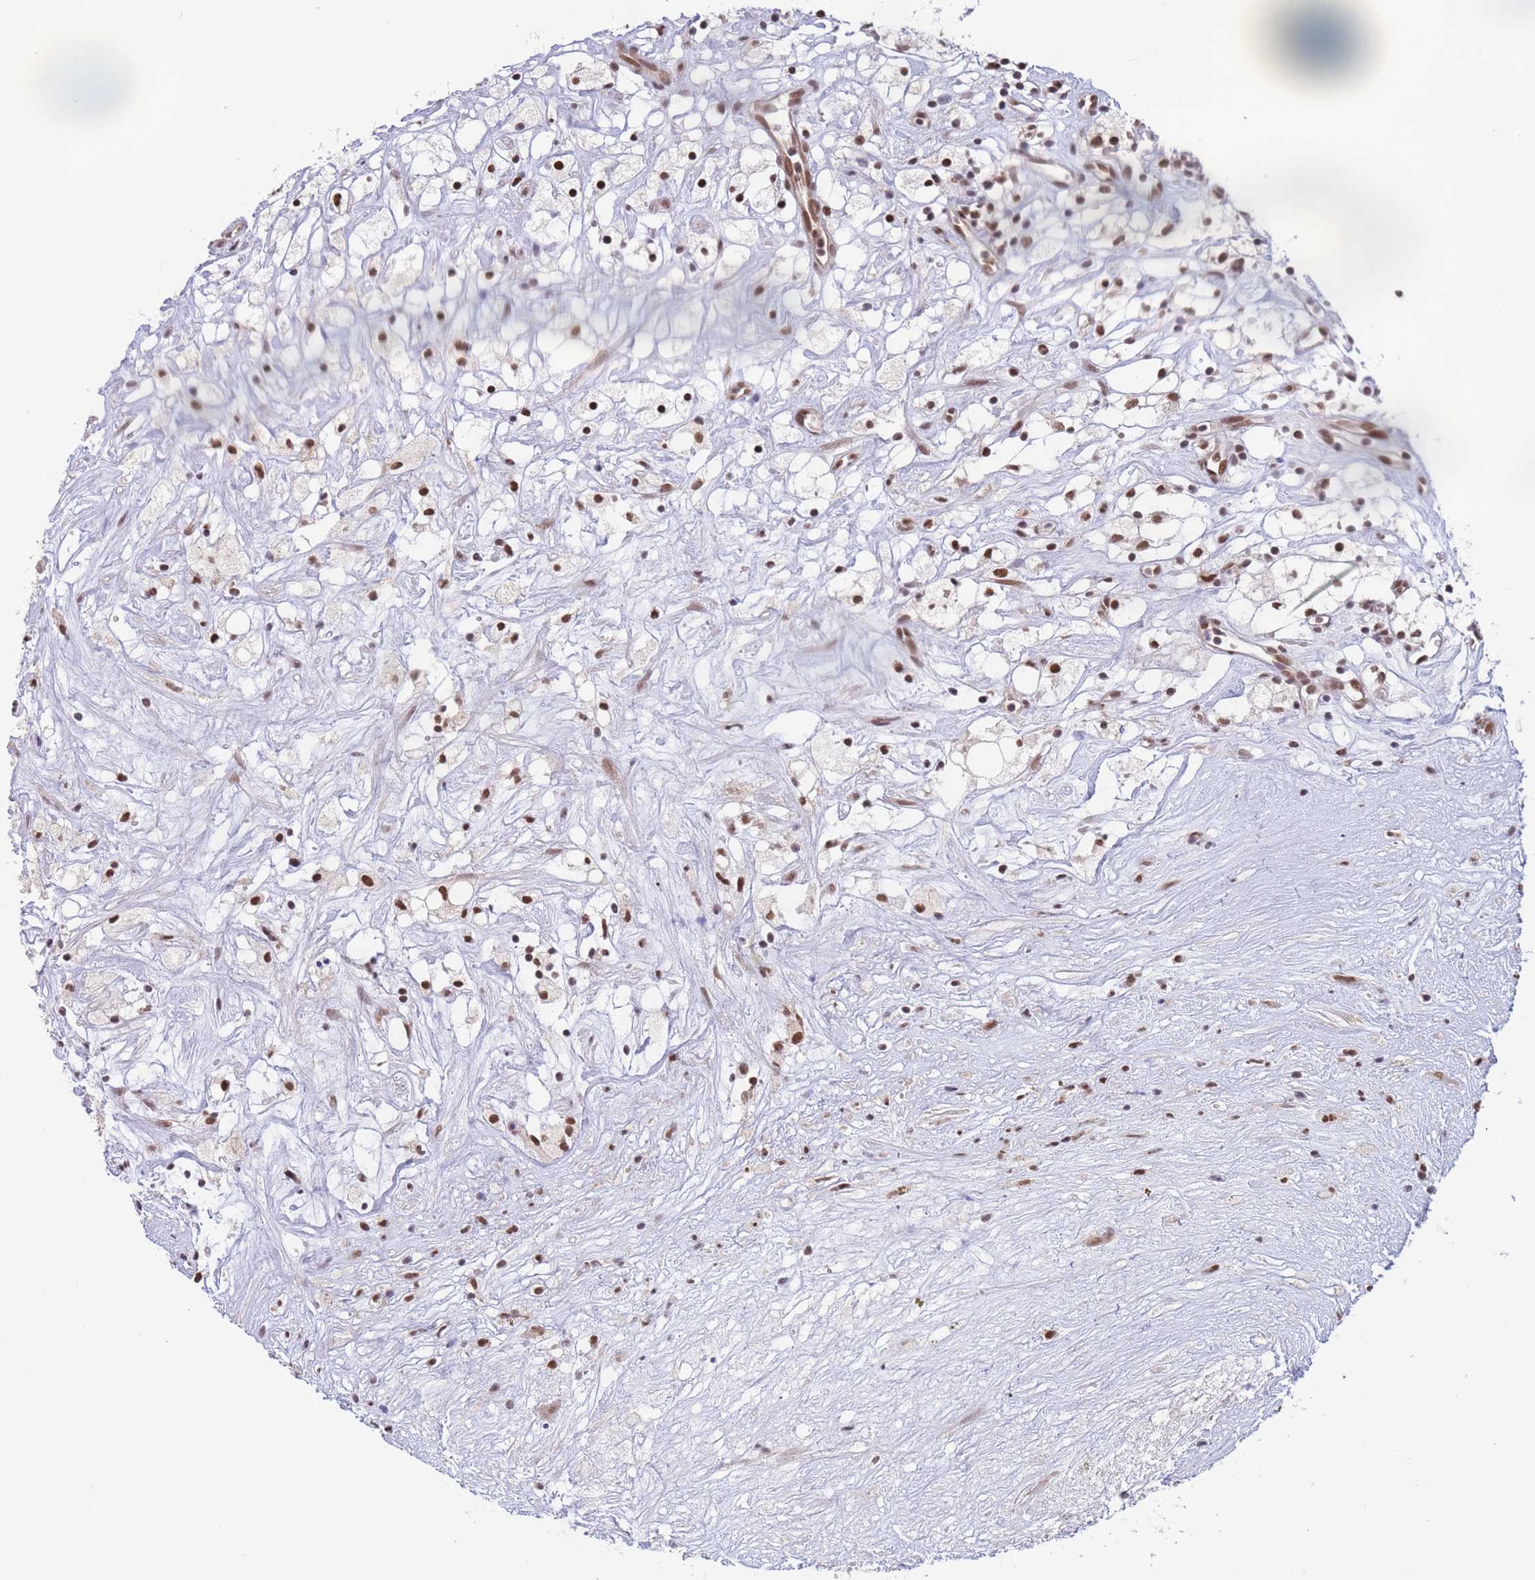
{"staining": {"intensity": "strong", "quantity": ">75%", "location": "nuclear"}, "tissue": "renal cancer", "cell_type": "Tumor cells", "image_type": "cancer", "snomed": [{"axis": "morphology", "description": "Adenocarcinoma, NOS"}, {"axis": "topography", "description": "Kidney"}], "caption": "Immunohistochemical staining of adenocarcinoma (renal) demonstrates strong nuclear protein positivity in about >75% of tumor cells.", "gene": "SMAD9", "patient": {"sex": "male", "age": 59}}